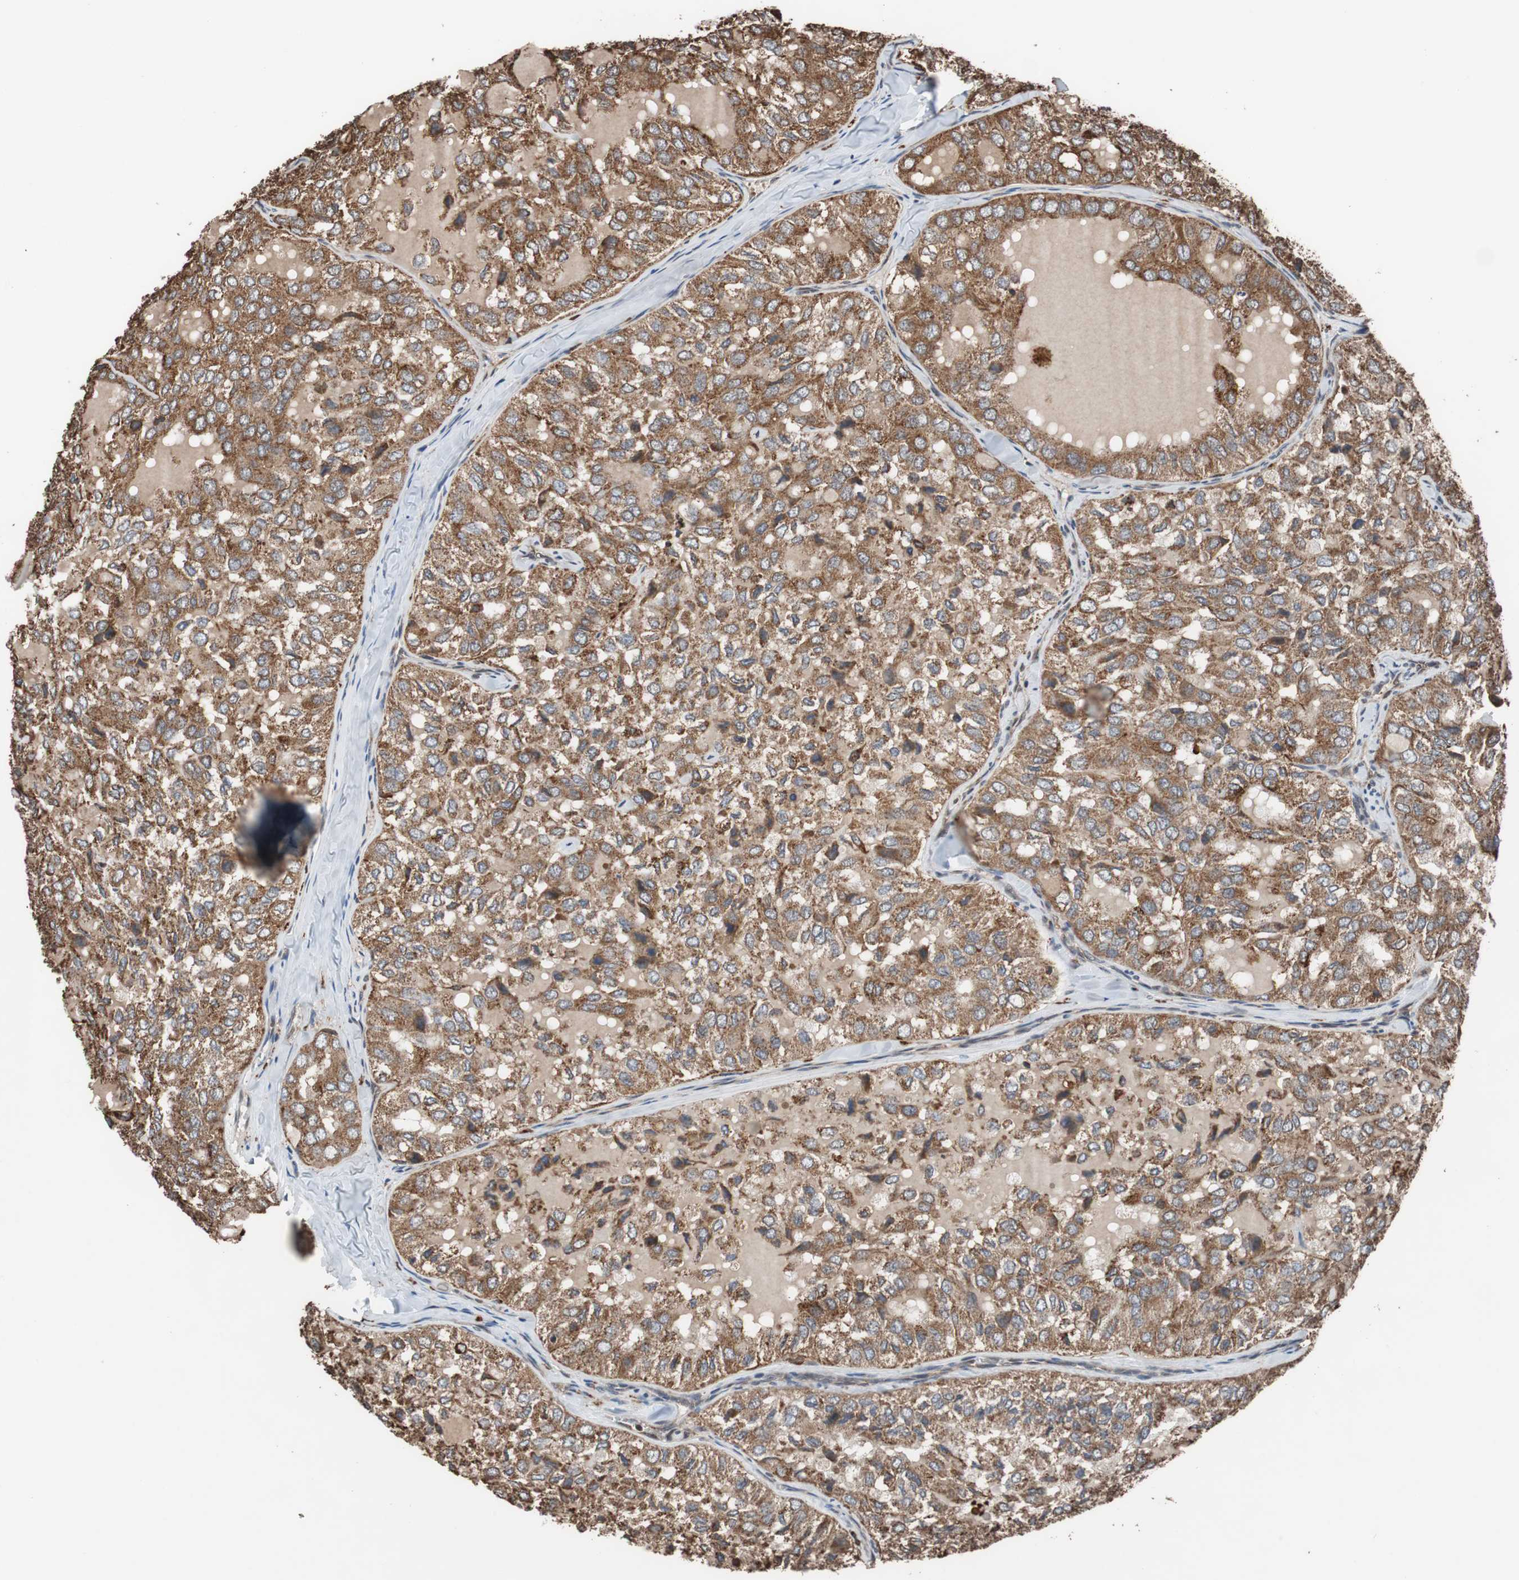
{"staining": {"intensity": "strong", "quantity": ">75%", "location": "cytoplasmic/membranous"}, "tissue": "thyroid cancer", "cell_type": "Tumor cells", "image_type": "cancer", "snomed": [{"axis": "morphology", "description": "Follicular adenoma carcinoma, NOS"}, {"axis": "topography", "description": "Thyroid gland"}], "caption": "Human thyroid cancer (follicular adenoma carcinoma) stained with a brown dye shows strong cytoplasmic/membranous positive positivity in approximately >75% of tumor cells.", "gene": "USP10", "patient": {"sex": "male", "age": 75}}